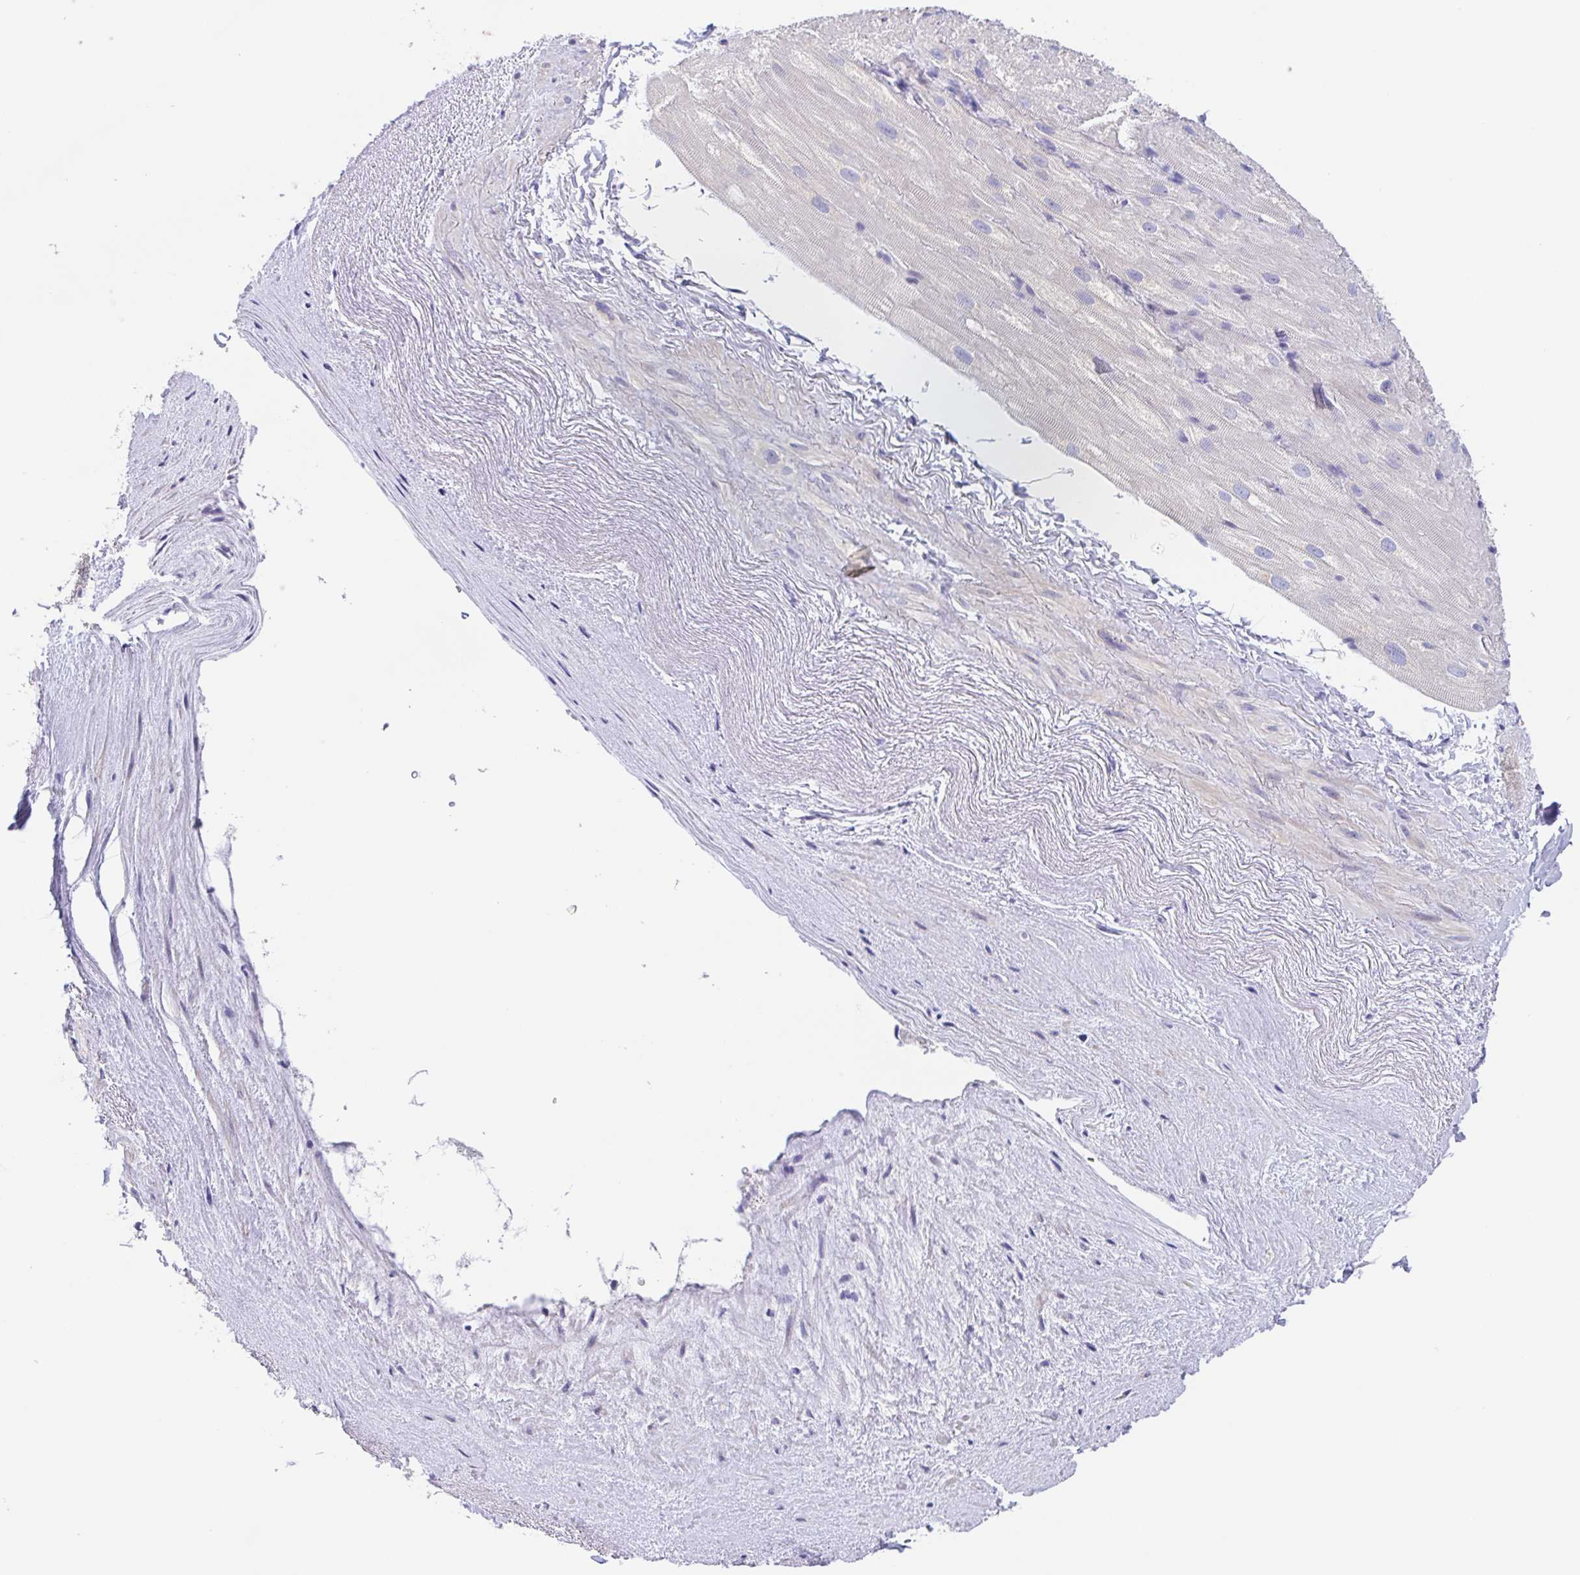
{"staining": {"intensity": "negative", "quantity": "none", "location": "none"}, "tissue": "heart muscle", "cell_type": "Cardiomyocytes", "image_type": "normal", "snomed": [{"axis": "morphology", "description": "Normal tissue, NOS"}, {"axis": "topography", "description": "Heart"}], "caption": "This is a histopathology image of immunohistochemistry (IHC) staining of benign heart muscle, which shows no positivity in cardiomyocytes.", "gene": "MUCL3", "patient": {"sex": "male", "age": 62}}